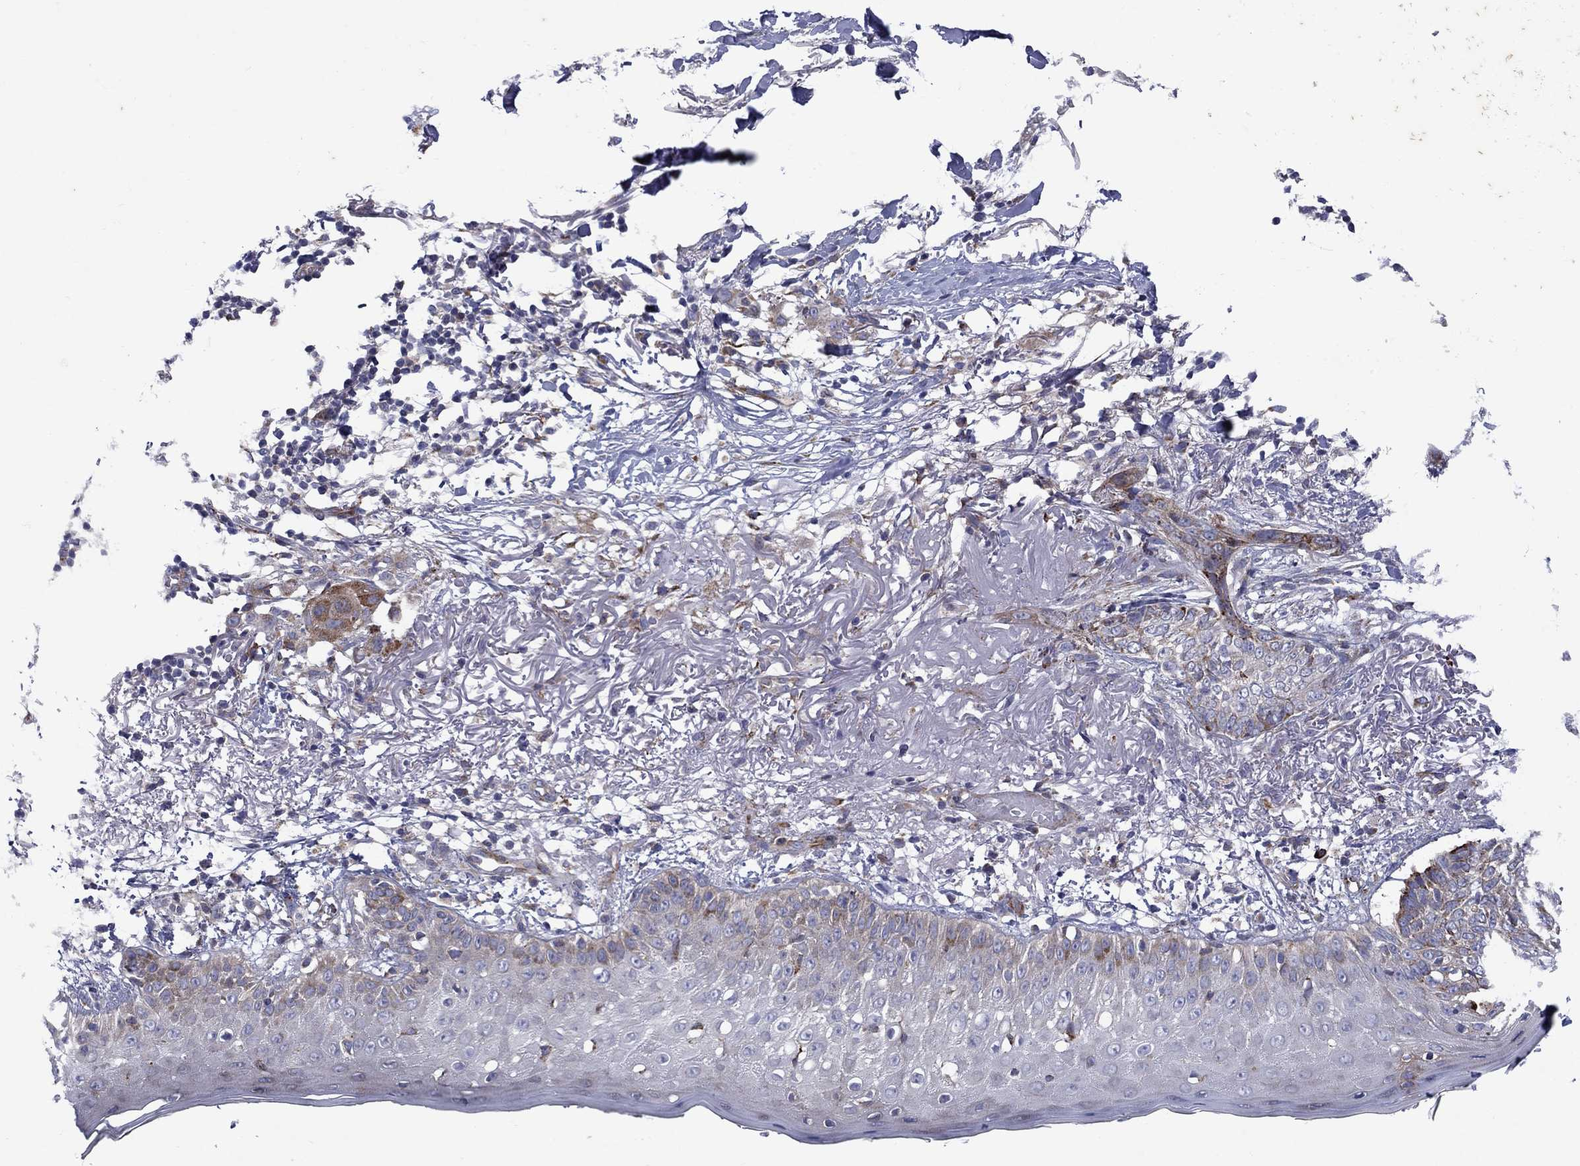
{"staining": {"intensity": "moderate", "quantity": "<25%", "location": "cytoplasmic/membranous"}, "tissue": "skin cancer", "cell_type": "Tumor cells", "image_type": "cancer", "snomed": [{"axis": "morphology", "description": "Normal tissue, NOS"}, {"axis": "morphology", "description": "Basal cell carcinoma"}, {"axis": "topography", "description": "Skin"}], "caption": "Immunohistochemical staining of human skin basal cell carcinoma reveals moderate cytoplasmic/membranous protein expression in about <25% of tumor cells.", "gene": "ASNS", "patient": {"sex": "male", "age": 84}}